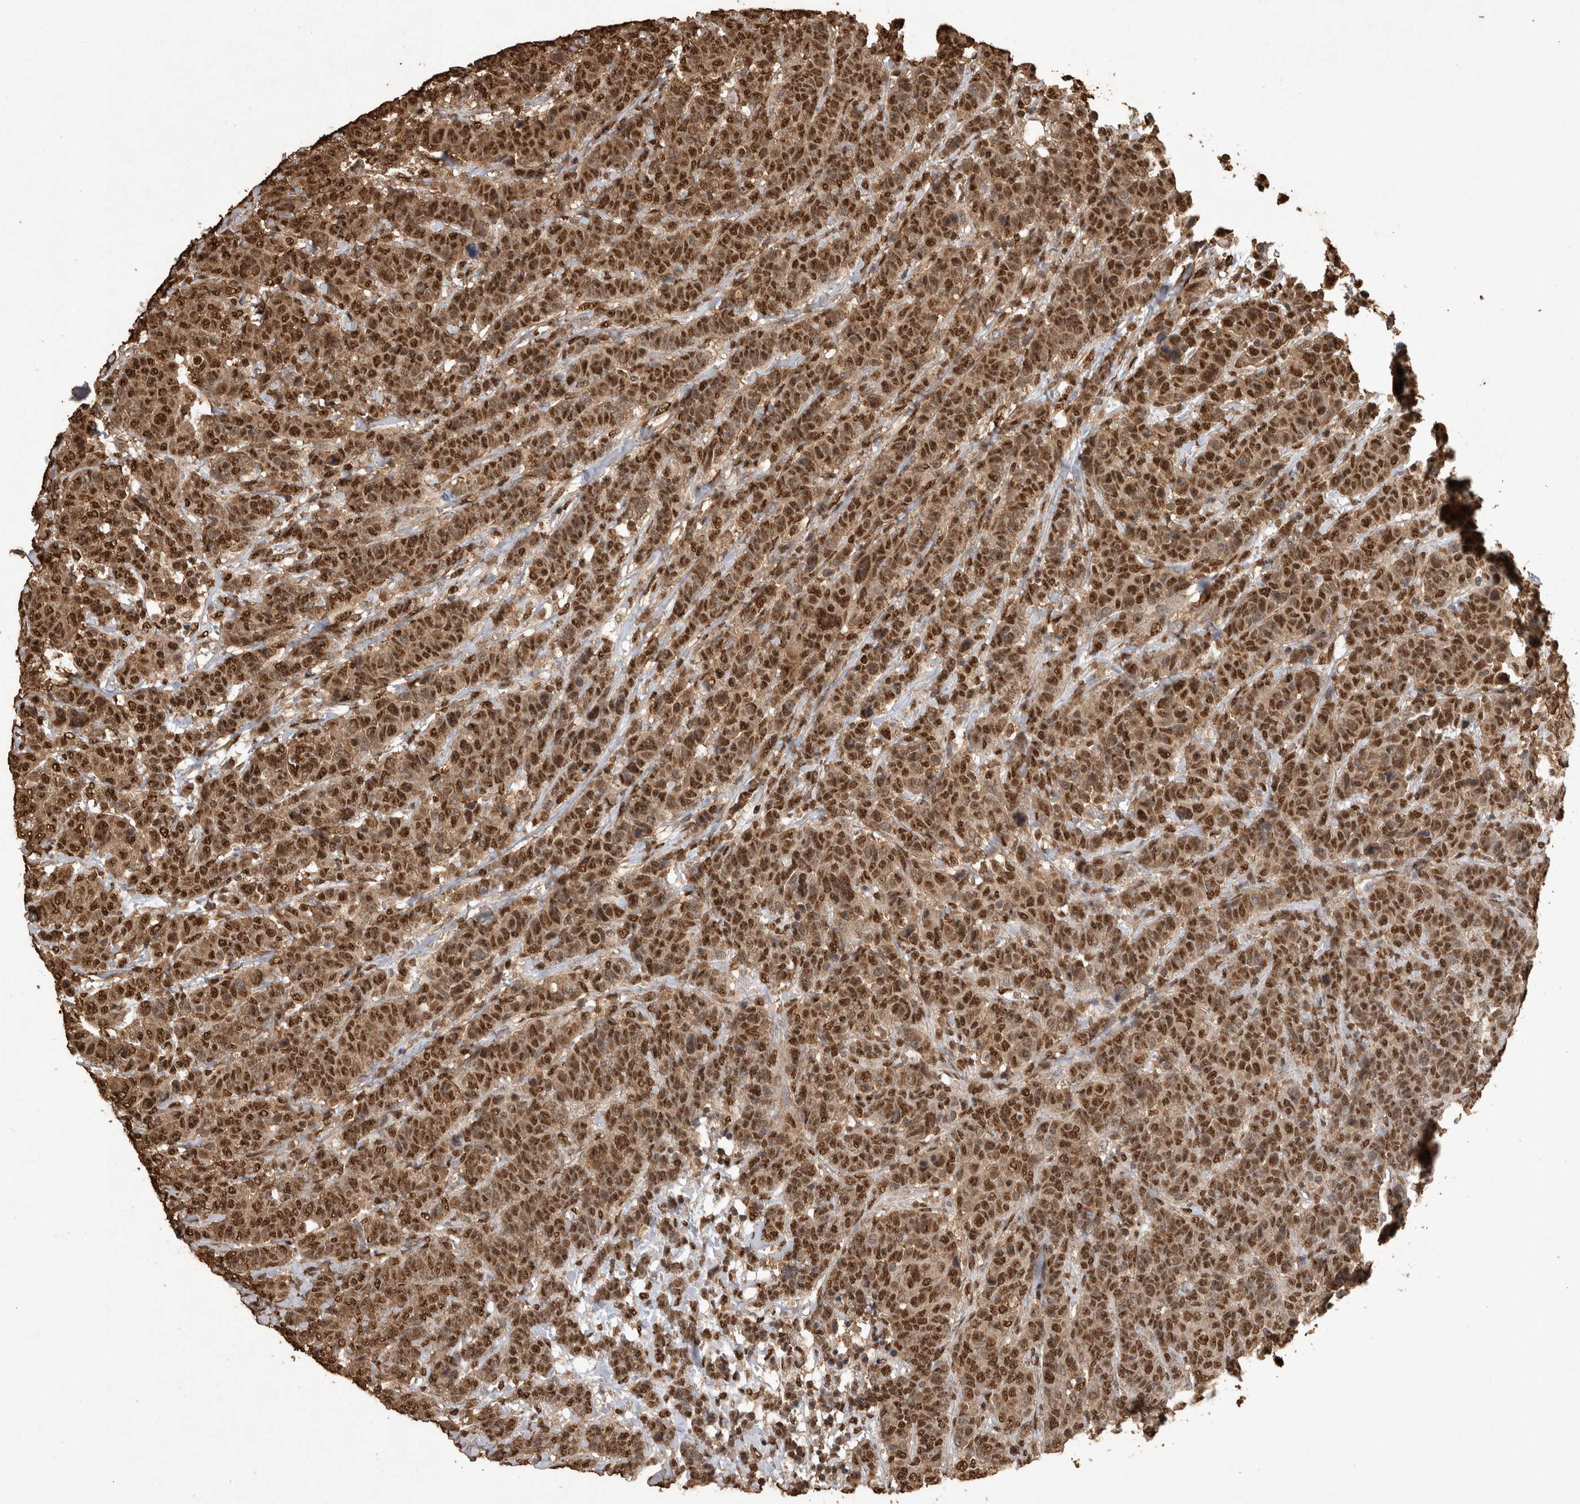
{"staining": {"intensity": "strong", "quantity": ">75%", "location": "cytoplasmic/membranous,nuclear"}, "tissue": "breast cancer", "cell_type": "Tumor cells", "image_type": "cancer", "snomed": [{"axis": "morphology", "description": "Duct carcinoma"}, {"axis": "topography", "description": "Breast"}], "caption": "Breast cancer was stained to show a protein in brown. There is high levels of strong cytoplasmic/membranous and nuclear positivity in about >75% of tumor cells. (Stains: DAB in brown, nuclei in blue, Microscopy: brightfield microscopy at high magnification).", "gene": "OAS2", "patient": {"sex": "female", "age": 37}}